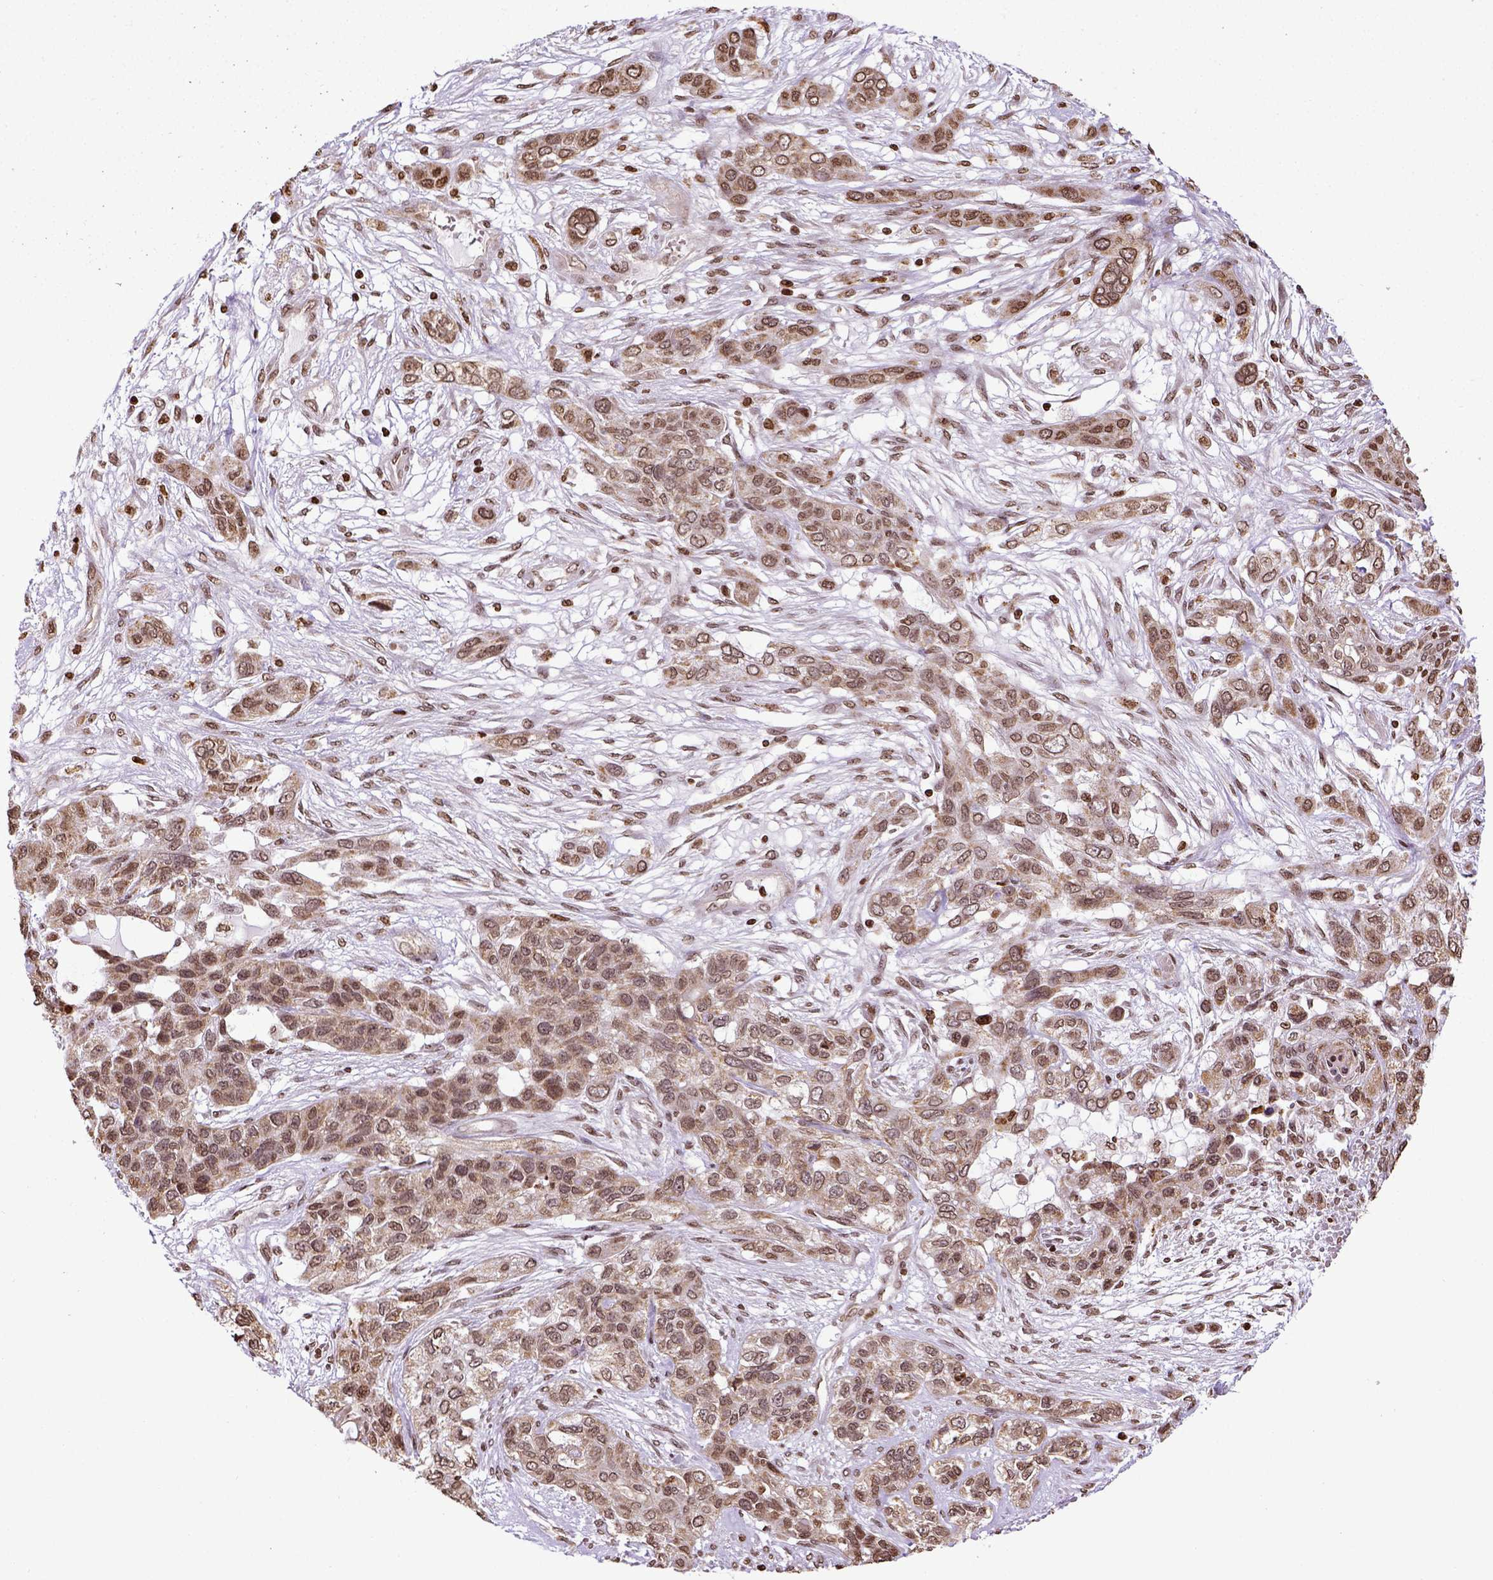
{"staining": {"intensity": "moderate", "quantity": ">75%", "location": "nuclear"}, "tissue": "lung cancer", "cell_type": "Tumor cells", "image_type": "cancer", "snomed": [{"axis": "morphology", "description": "Squamous cell carcinoma, NOS"}, {"axis": "topography", "description": "Lung"}], "caption": "IHC staining of lung cancer, which demonstrates medium levels of moderate nuclear positivity in about >75% of tumor cells indicating moderate nuclear protein staining. The staining was performed using DAB (brown) for protein detection and nuclei were counterstained in hematoxylin (blue).", "gene": "ZNF75D", "patient": {"sex": "female", "age": 70}}